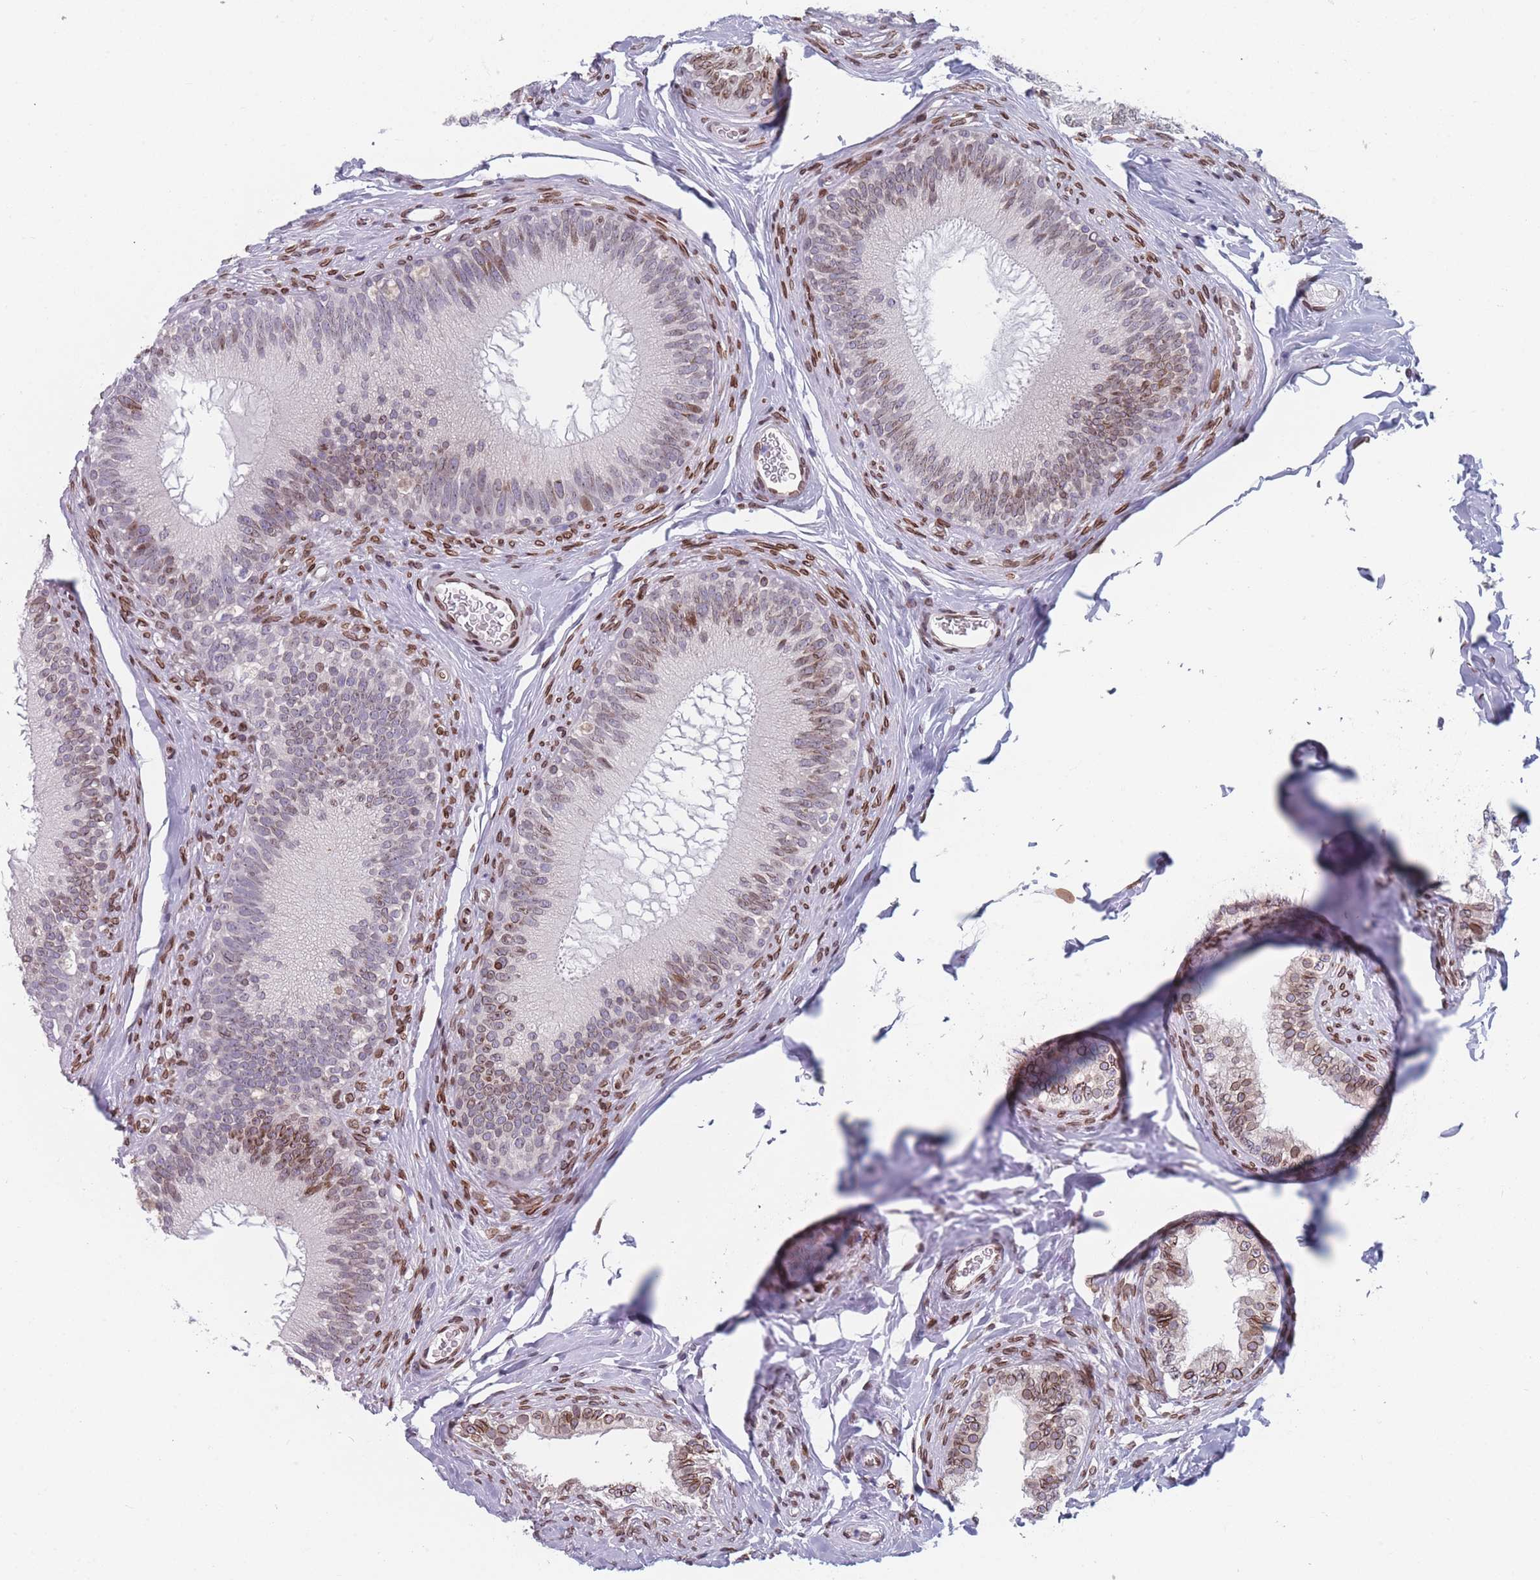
{"staining": {"intensity": "moderate", "quantity": "25%-75%", "location": "cytoplasmic/membranous,nuclear"}, "tissue": "epididymis", "cell_type": "Glandular cells", "image_type": "normal", "snomed": [{"axis": "morphology", "description": "Normal tissue, NOS"}, {"axis": "topography", "description": "Epididymis"}], "caption": "IHC micrograph of benign epididymis: epididymis stained using immunohistochemistry (IHC) demonstrates medium levels of moderate protein expression localized specifically in the cytoplasmic/membranous,nuclear of glandular cells, appearing as a cytoplasmic/membranous,nuclear brown color.", "gene": "ZBTB1", "patient": {"sex": "male", "age": 38}}